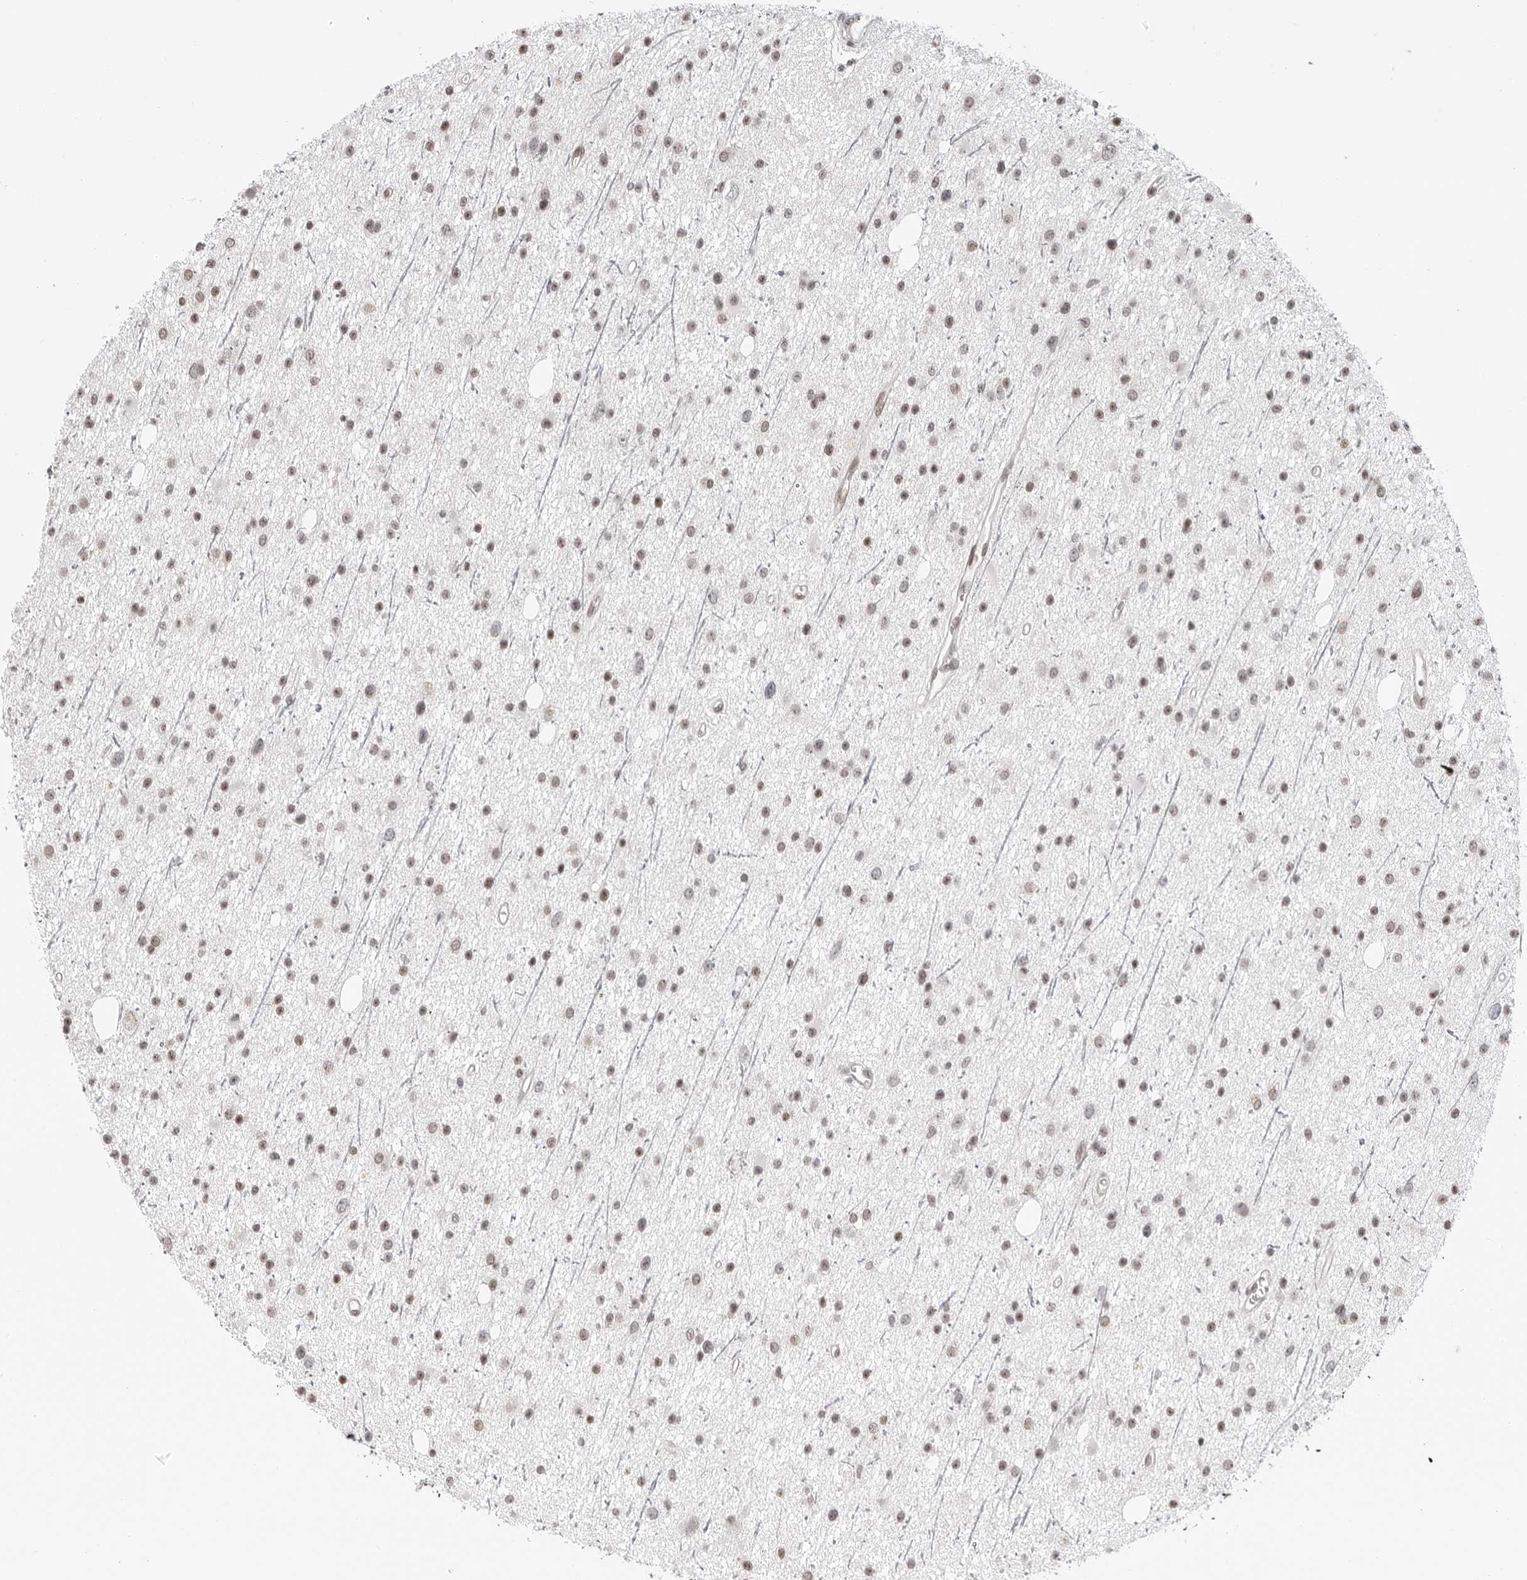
{"staining": {"intensity": "moderate", "quantity": "25%-75%", "location": "nuclear"}, "tissue": "glioma", "cell_type": "Tumor cells", "image_type": "cancer", "snomed": [{"axis": "morphology", "description": "Glioma, malignant, Low grade"}, {"axis": "topography", "description": "Cerebral cortex"}], "caption": "A medium amount of moderate nuclear staining is present in approximately 25%-75% of tumor cells in malignant glioma (low-grade) tissue. (DAB (3,3'-diaminobenzidine) IHC, brown staining for protein, blue staining for nuclei).", "gene": "C8orf33", "patient": {"sex": "female", "age": 39}}